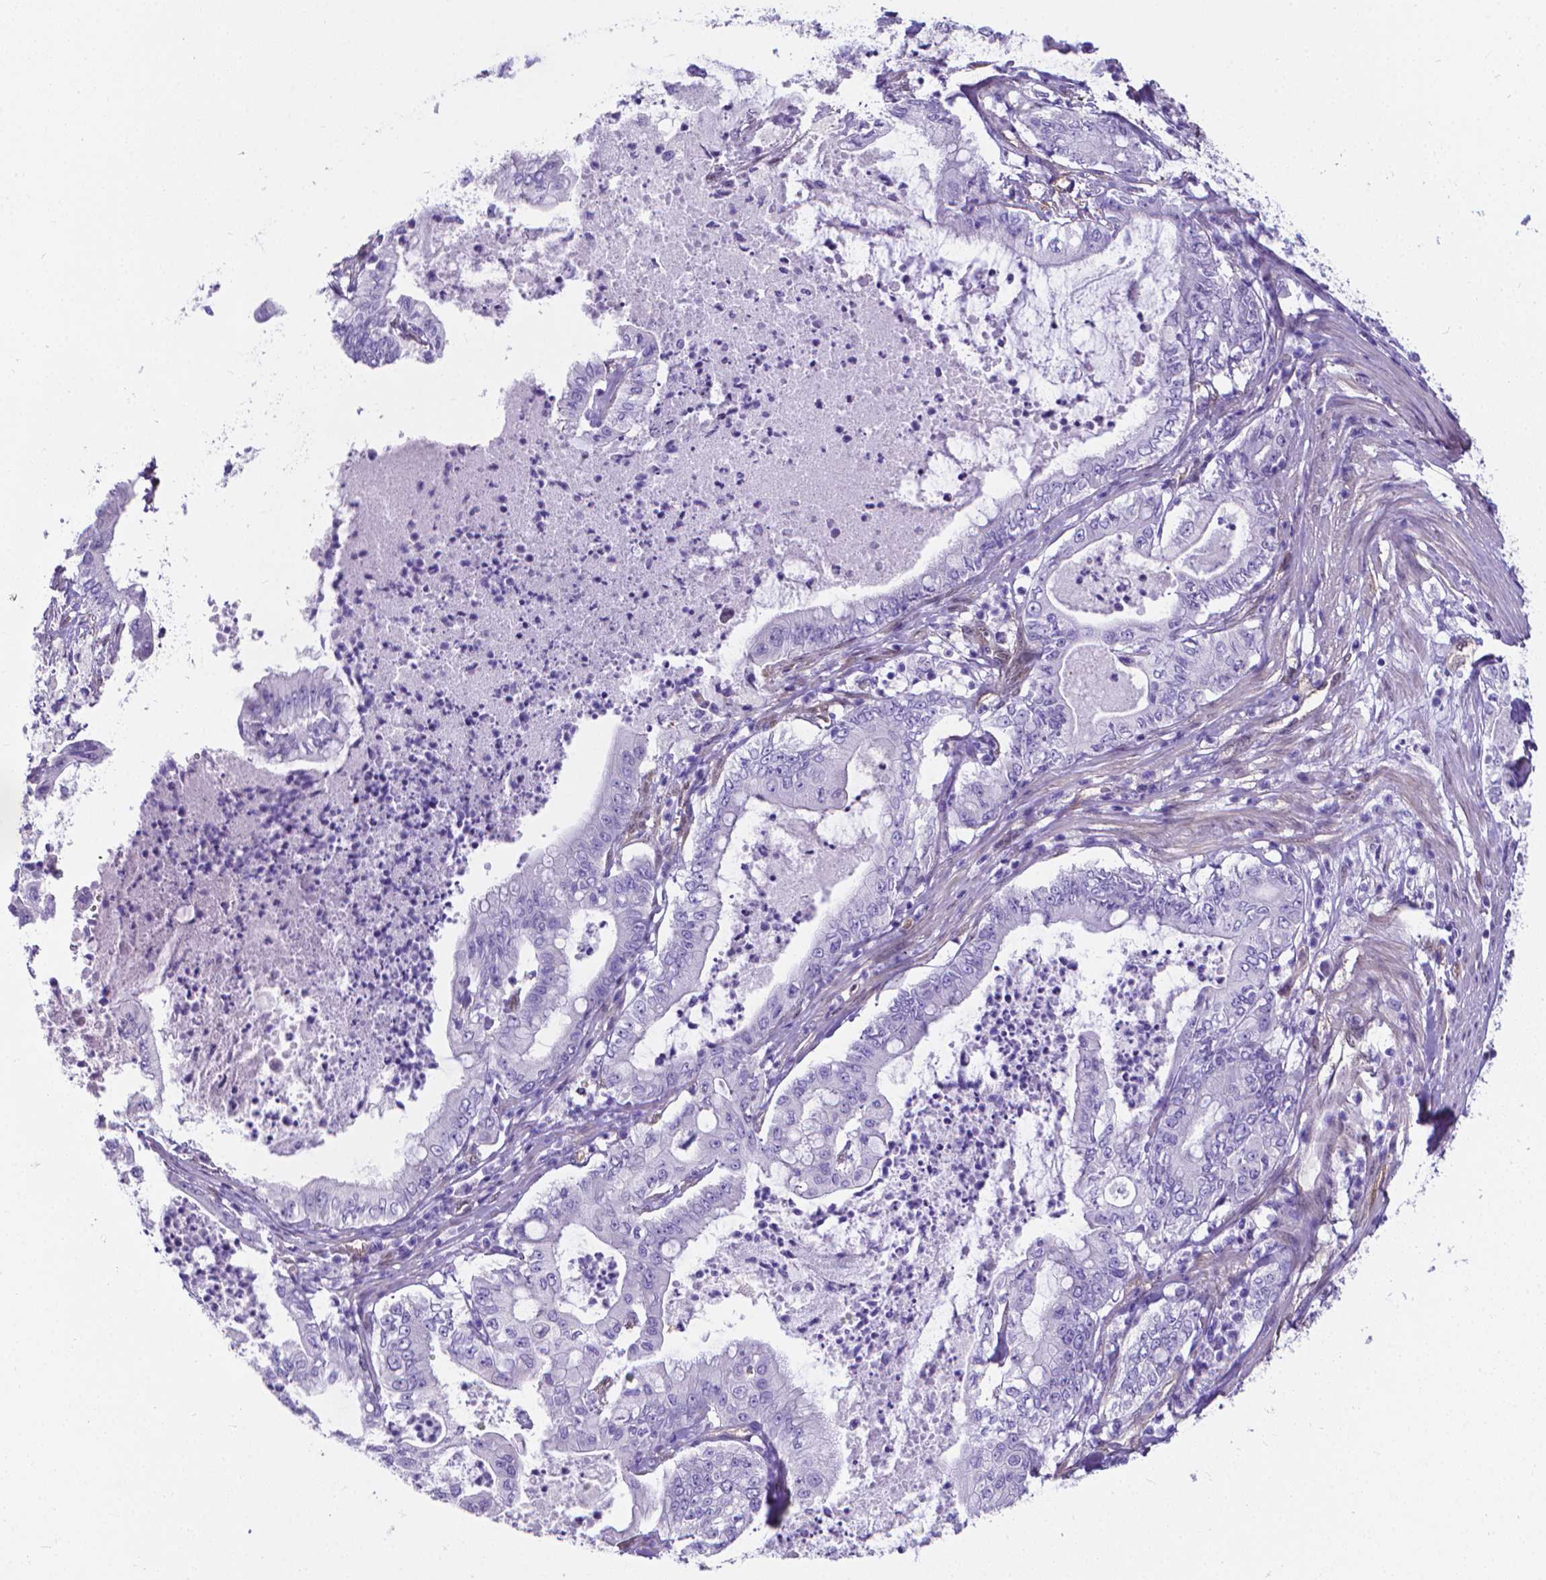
{"staining": {"intensity": "negative", "quantity": "none", "location": "none"}, "tissue": "pancreatic cancer", "cell_type": "Tumor cells", "image_type": "cancer", "snomed": [{"axis": "morphology", "description": "Adenocarcinoma, NOS"}, {"axis": "topography", "description": "Pancreas"}], "caption": "Human pancreatic cancer (adenocarcinoma) stained for a protein using immunohistochemistry reveals no staining in tumor cells.", "gene": "CLIC4", "patient": {"sex": "male", "age": 71}}